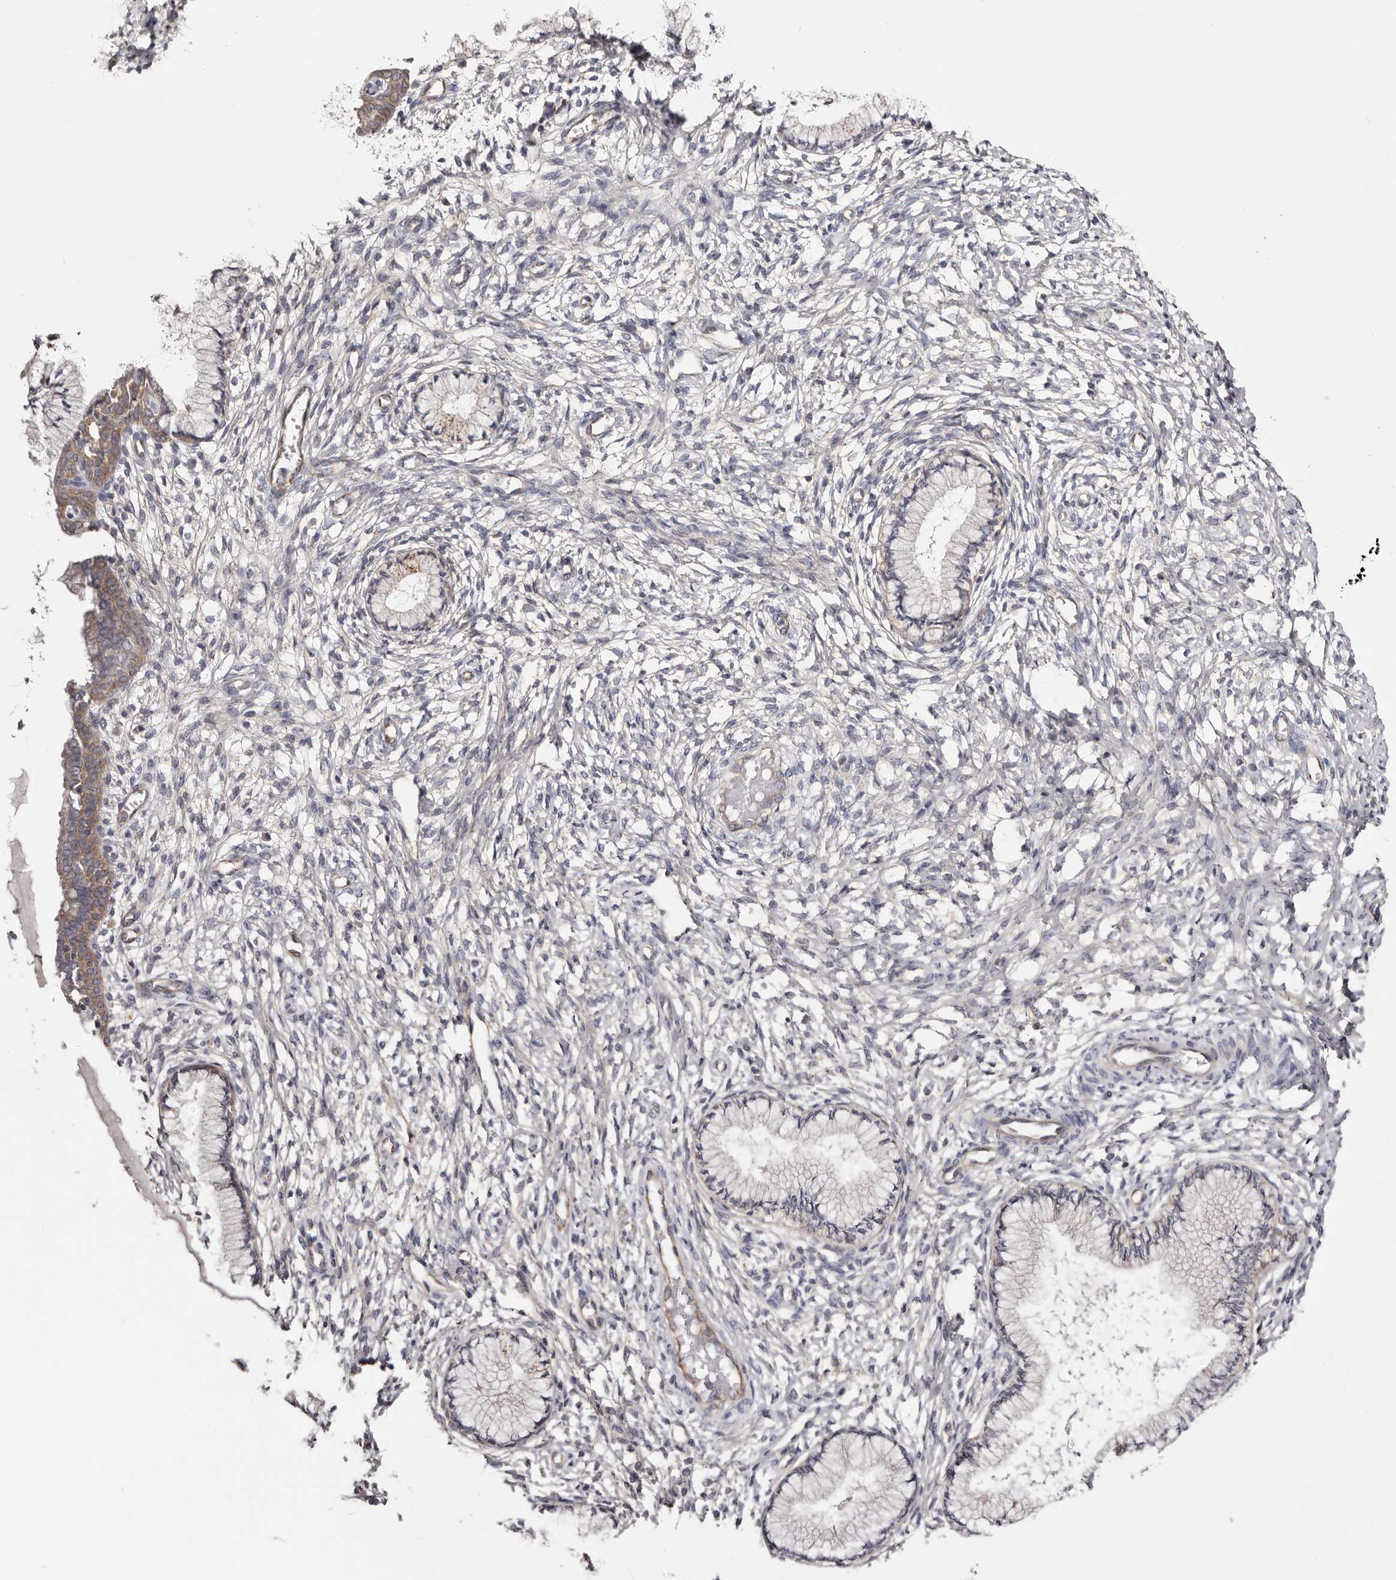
{"staining": {"intensity": "negative", "quantity": "none", "location": "none"}, "tissue": "cervix", "cell_type": "Glandular cells", "image_type": "normal", "snomed": [{"axis": "morphology", "description": "Normal tissue, NOS"}, {"axis": "topography", "description": "Cervix"}], "caption": "IHC micrograph of unremarkable cervix: cervix stained with DAB (3,3'-diaminobenzidine) demonstrates no significant protein staining in glandular cells.", "gene": "DMRT2", "patient": {"sex": "female", "age": 36}}